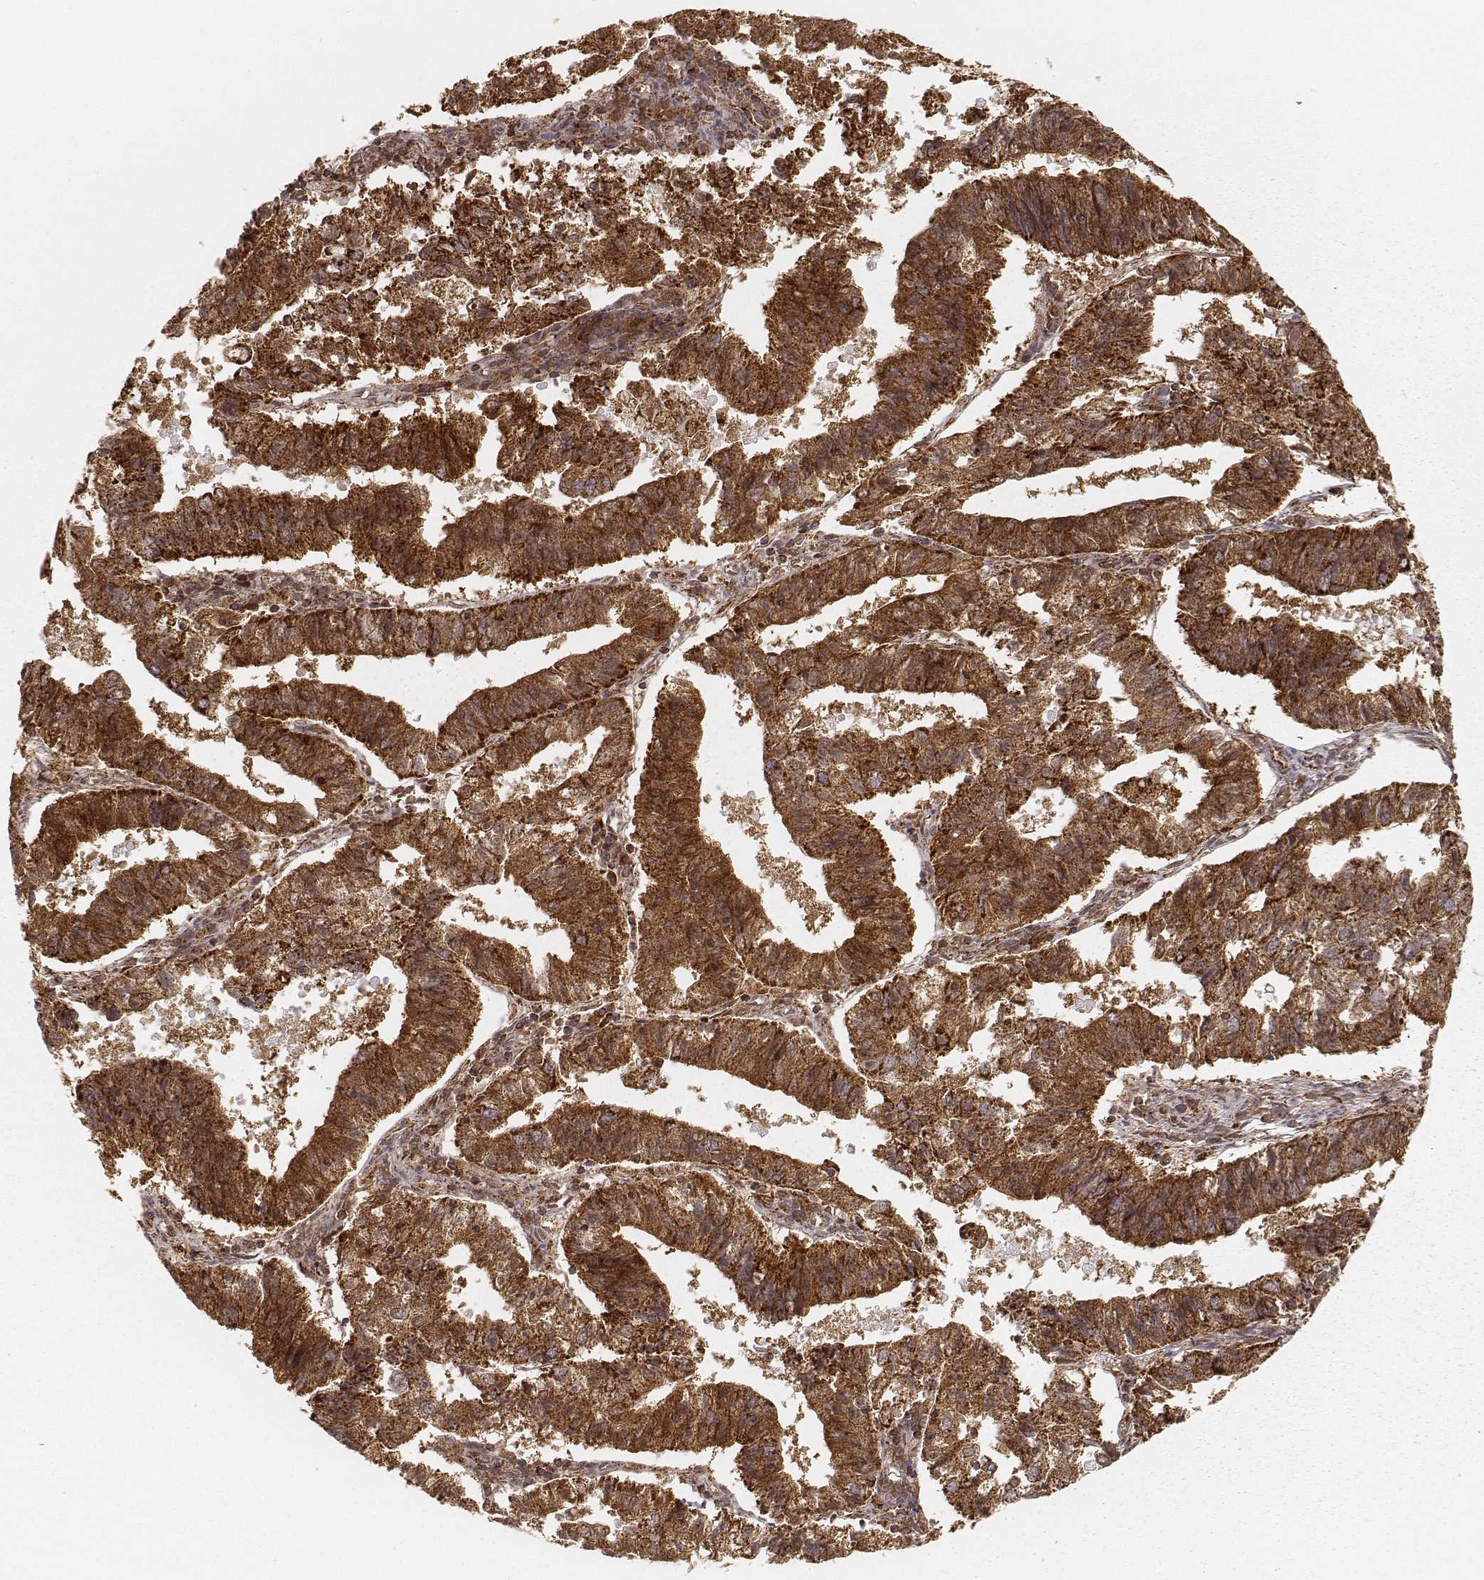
{"staining": {"intensity": "strong", "quantity": ">75%", "location": "cytoplasmic/membranous"}, "tissue": "endometrial cancer", "cell_type": "Tumor cells", "image_type": "cancer", "snomed": [{"axis": "morphology", "description": "Adenocarcinoma, NOS"}, {"axis": "topography", "description": "Endometrium"}], "caption": "Immunohistochemistry (IHC) photomicrograph of human endometrial cancer (adenocarcinoma) stained for a protein (brown), which exhibits high levels of strong cytoplasmic/membranous staining in approximately >75% of tumor cells.", "gene": "CS", "patient": {"sex": "female", "age": 82}}